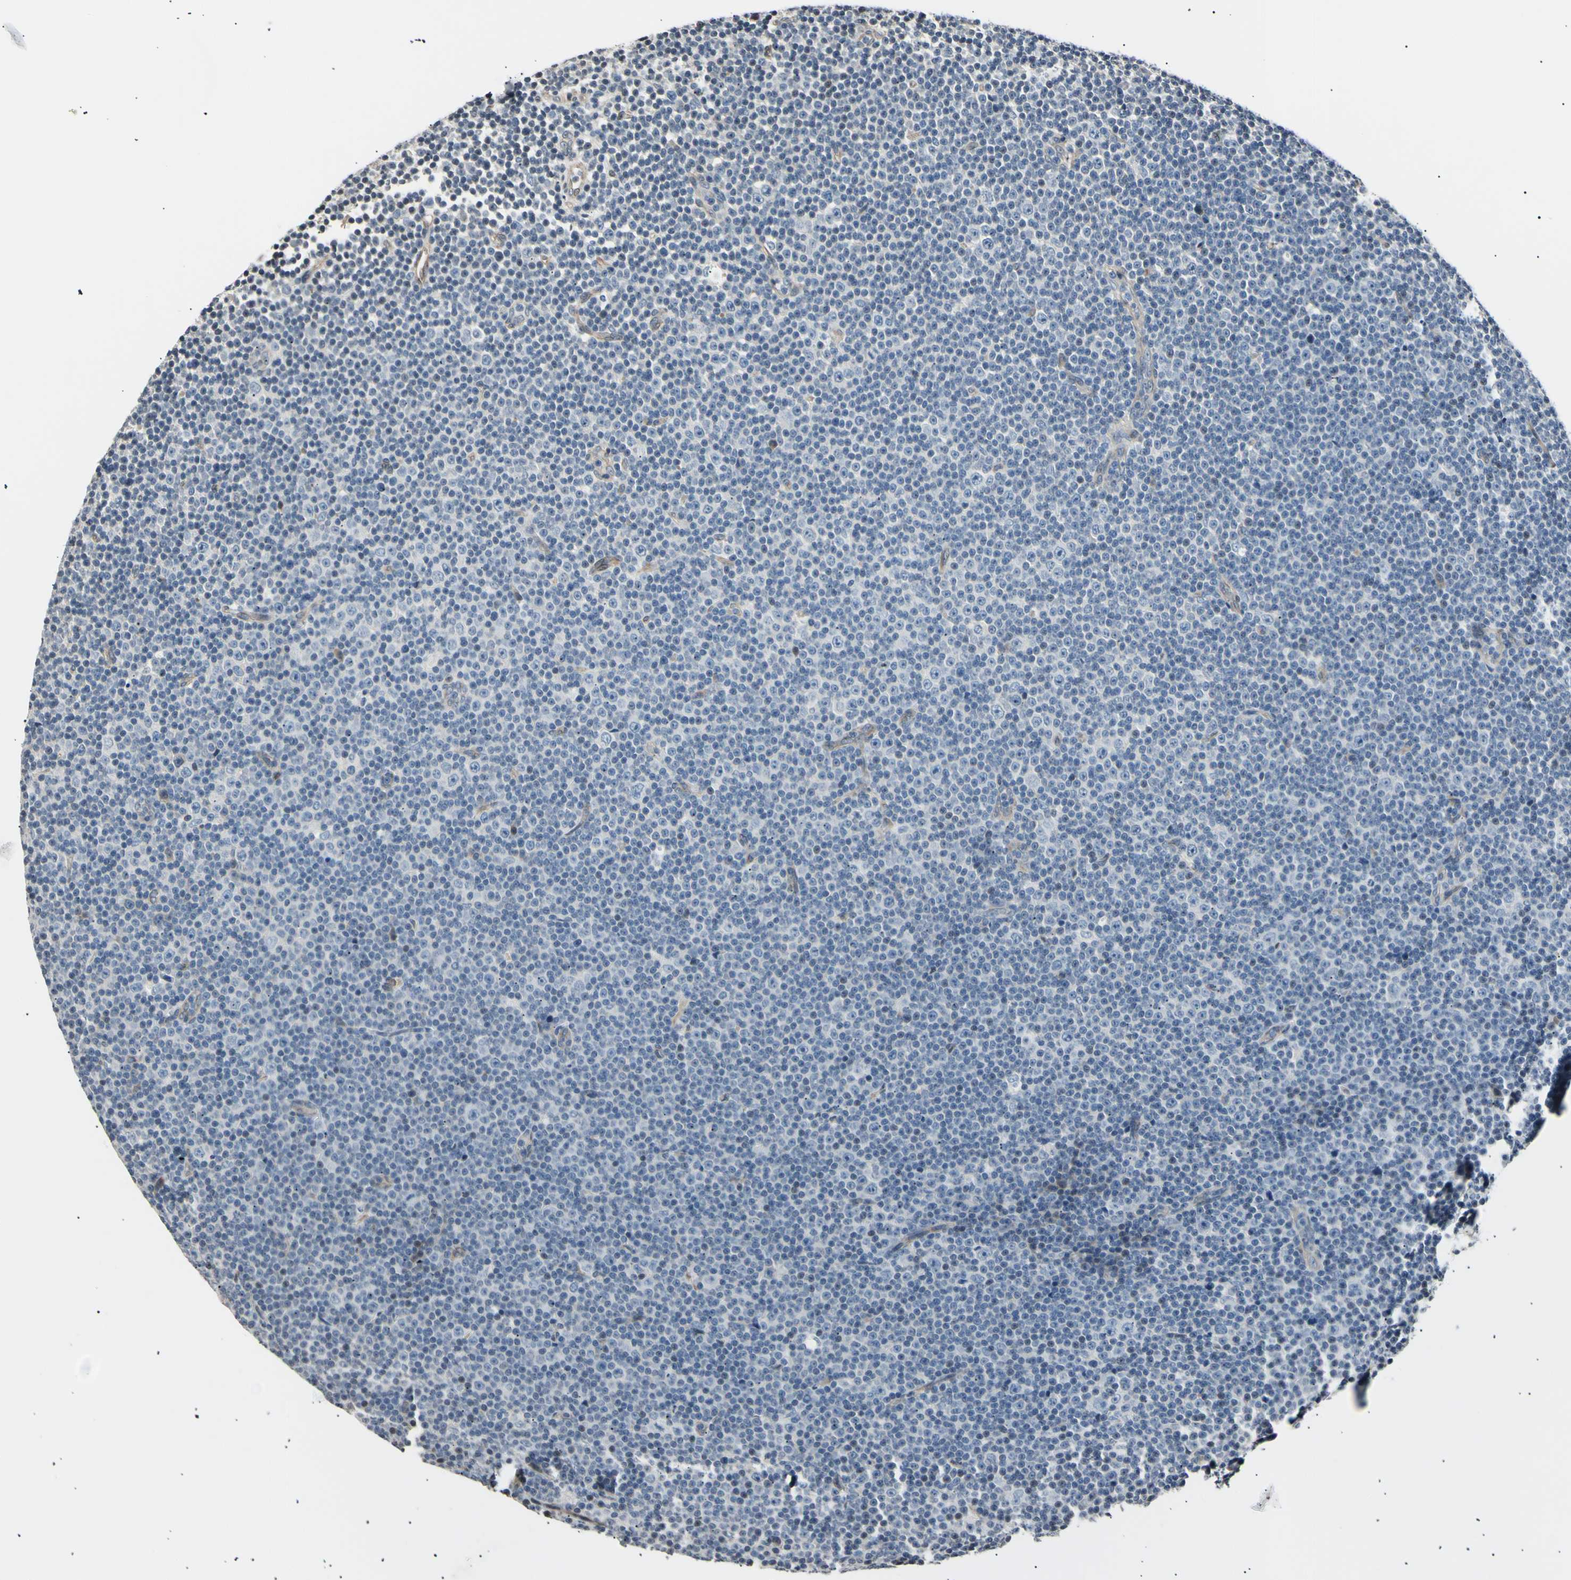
{"staining": {"intensity": "negative", "quantity": "none", "location": "none"}, "tissue": "lymphoma", "cell_type": "Tumor cells", "image_type": "cancer", "snomed": [{"axis": "morphology", "description": "Malignant lymphoma, non-Hodgkin's type, Low grade"}, {"axis": "topography", "description": "Lymph node"}], "caption": "Photomicrograph shows no significant protein positivity in tumor cells of lymphoma.", "gene": "AK1", "patient": {"sex": "female", "age": 67}}